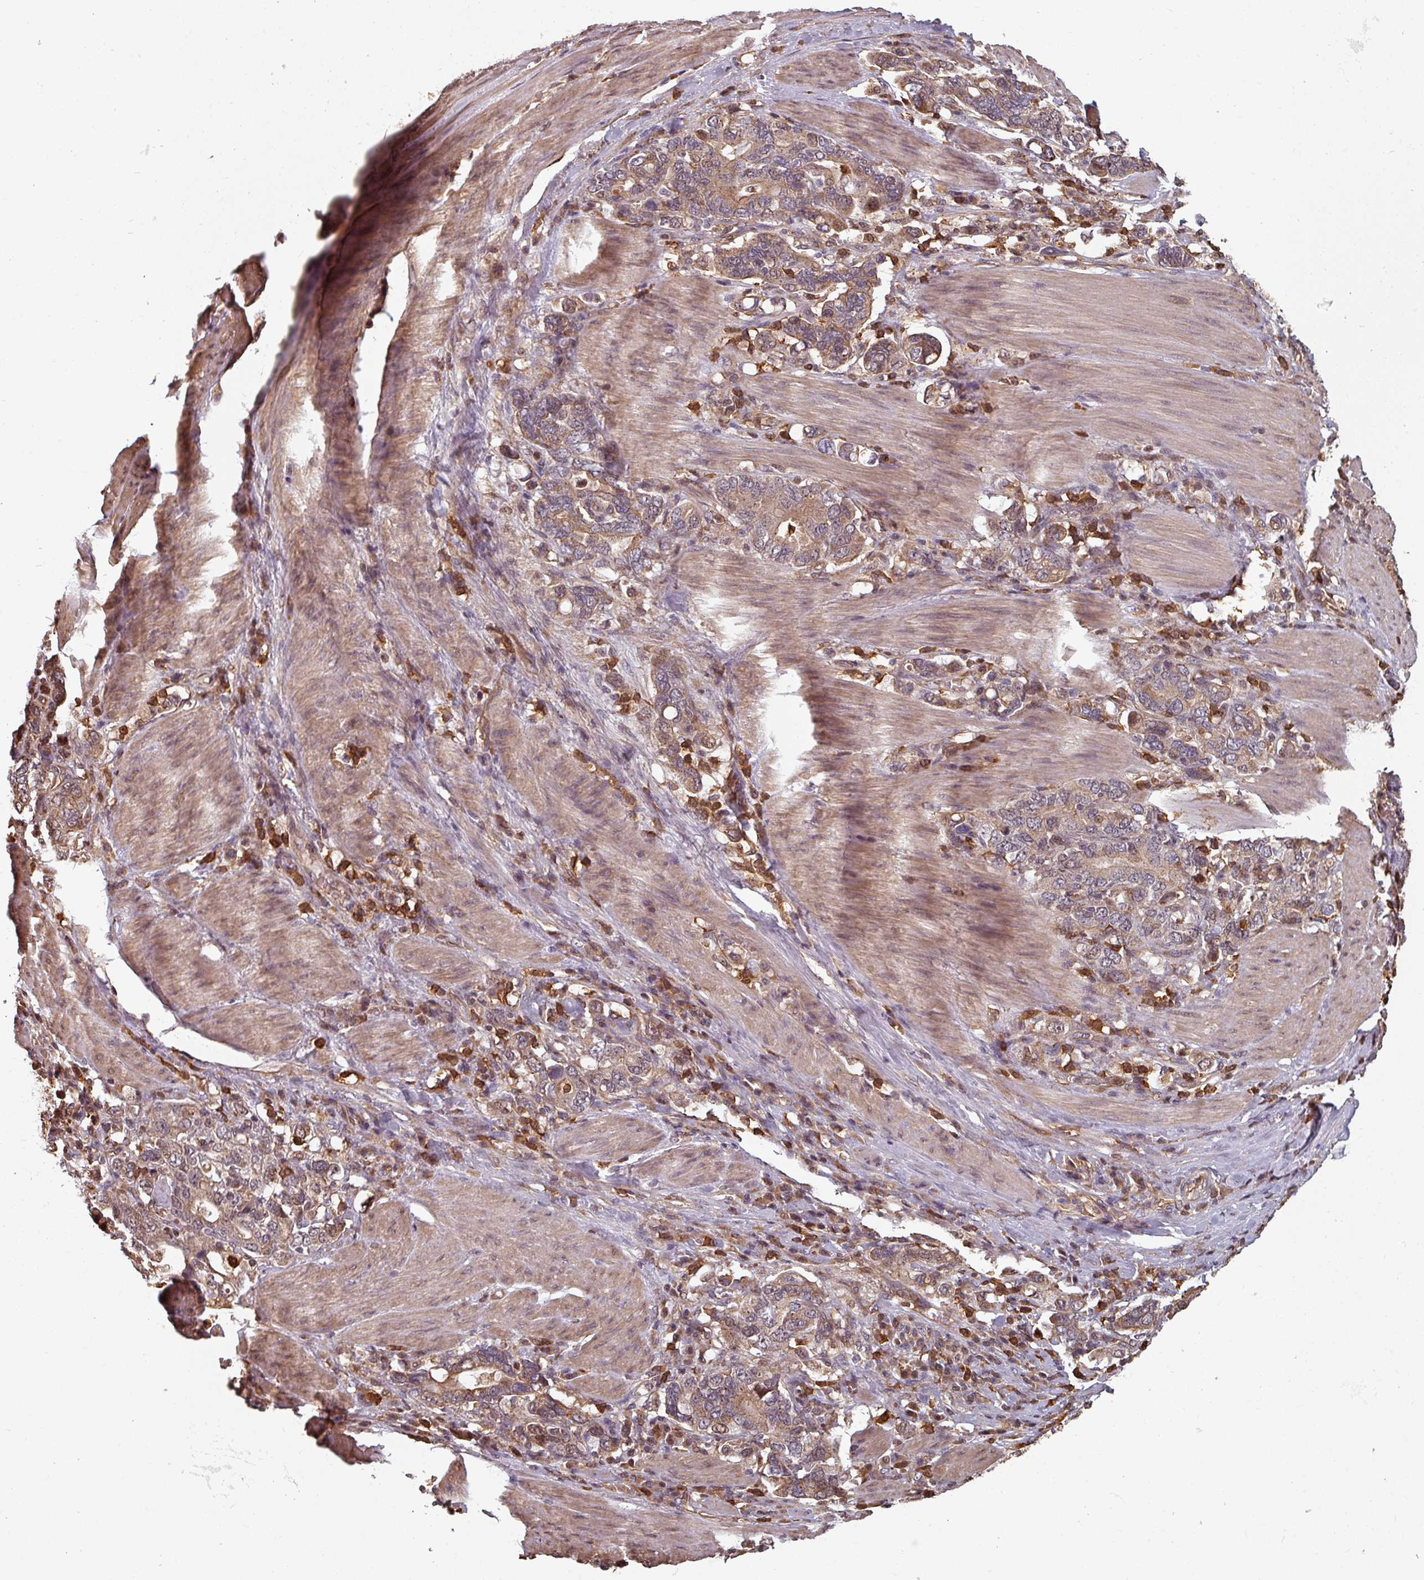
{"staining": {"intensity": "weak", "quantity": ">75%", "location": "cytoplasmic/membranous"}, "tissue": "stomach cancer", "cell_type": "Tumor cells", "image_type": "cancer", "snomed": [{"axis": "morphology", "description": "Adenocarcinoma, NOS"}, {"axis": "topography", "description": "Stomach, upper"}, {"axis": "topography", "description": "Stomach"}], "caption": "Weak cytoplasmic/membranous protein expression is present in about >75% of tumor cells in adenocarcinoma (stomach).", "gene": "EID1", "patient": {"sex": "male", "age": 62}}